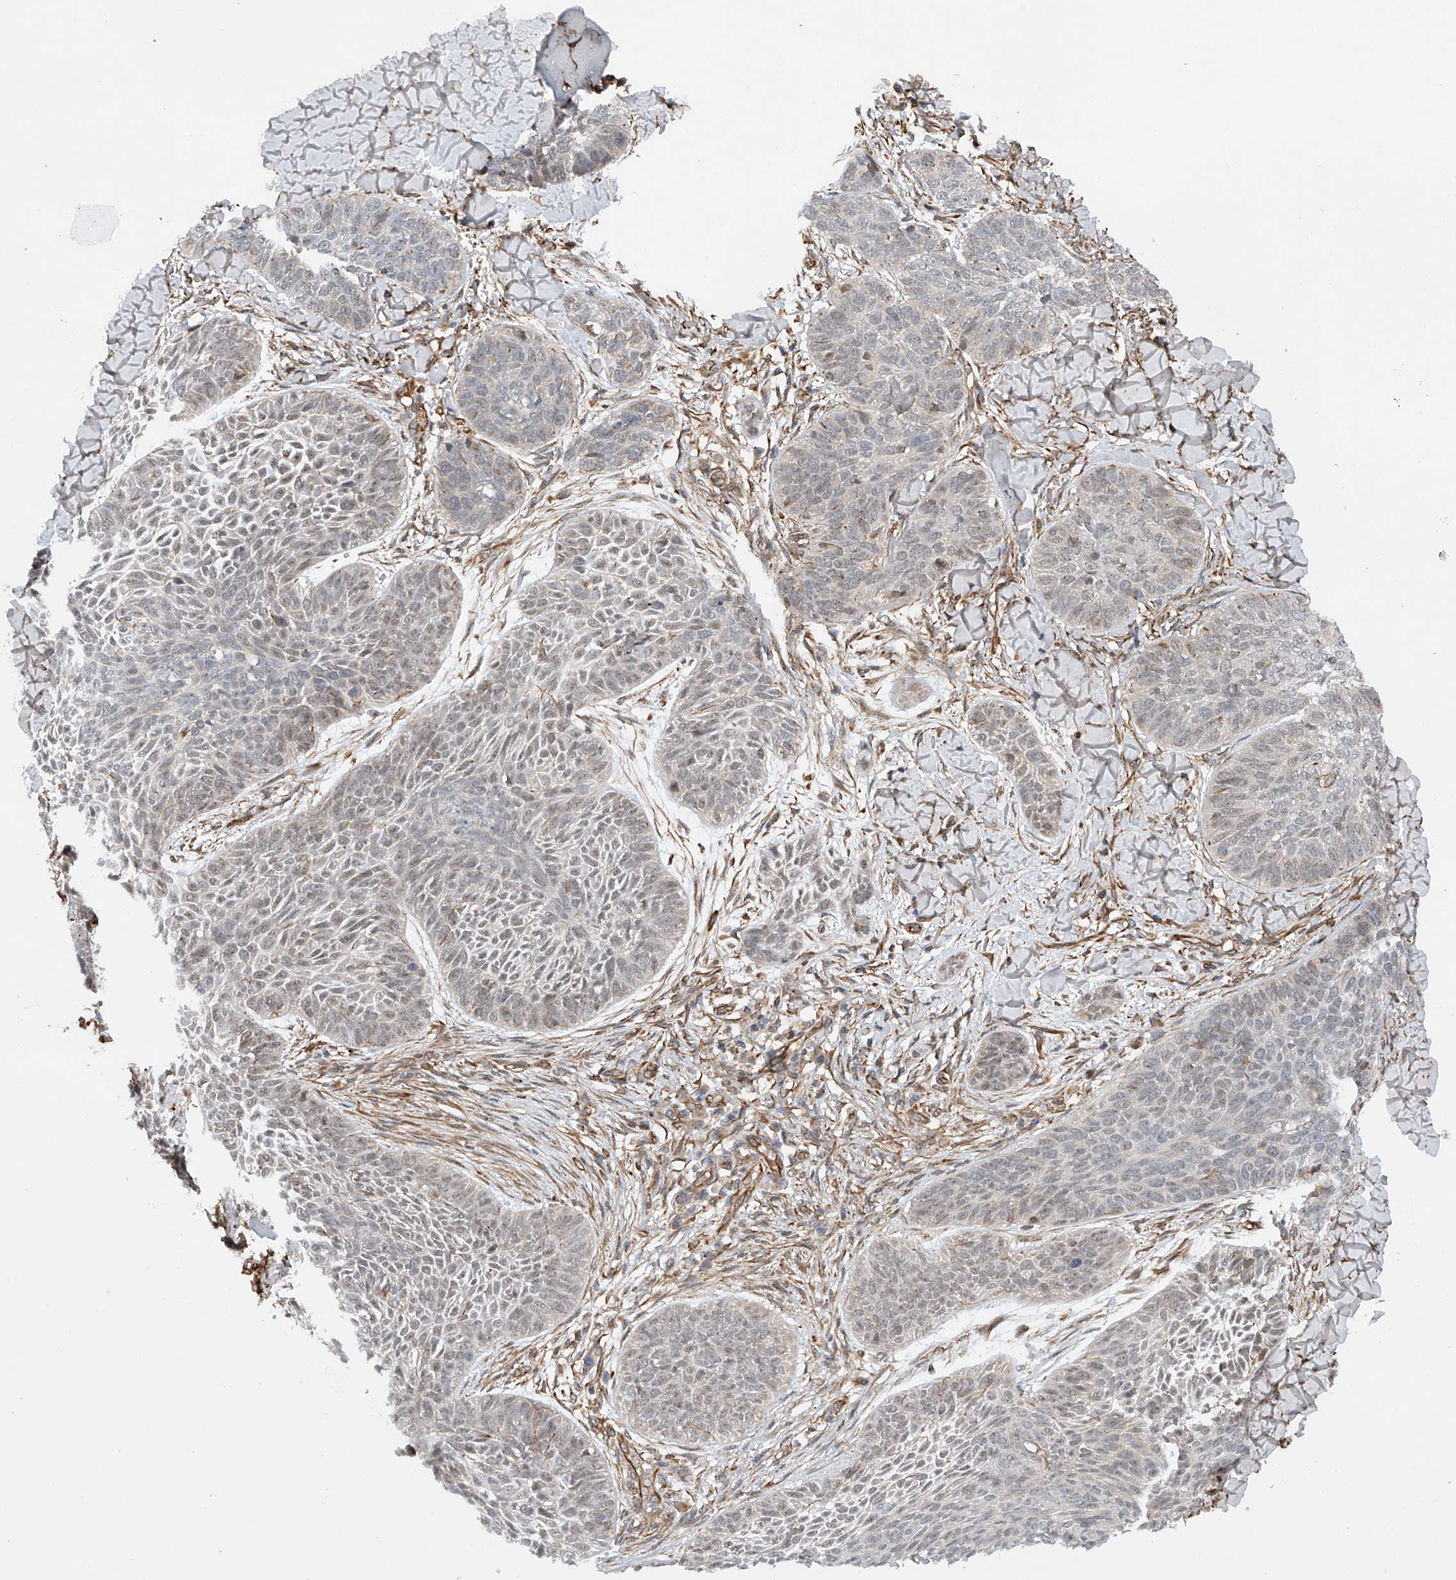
{"staining": {"intensity": "weak", "quantity": "<25%", "location": "nuclear"}, "tissue": "skin cancer", "cell_type": "Tumor cells", "image_type": "cancer", "snomed": [{"axis": "morphology", "description": "Basal cell carcinoma"}, {"axis": "topography", "description": "Skin"}], "caption": "Tumor cells are negative for brown protein staining in skin basal cell carcinoma. (DAB IHC with hematoxylin counter stain).", "gene": "AMD1", "patient": {"sex": "male", "age": 85}}